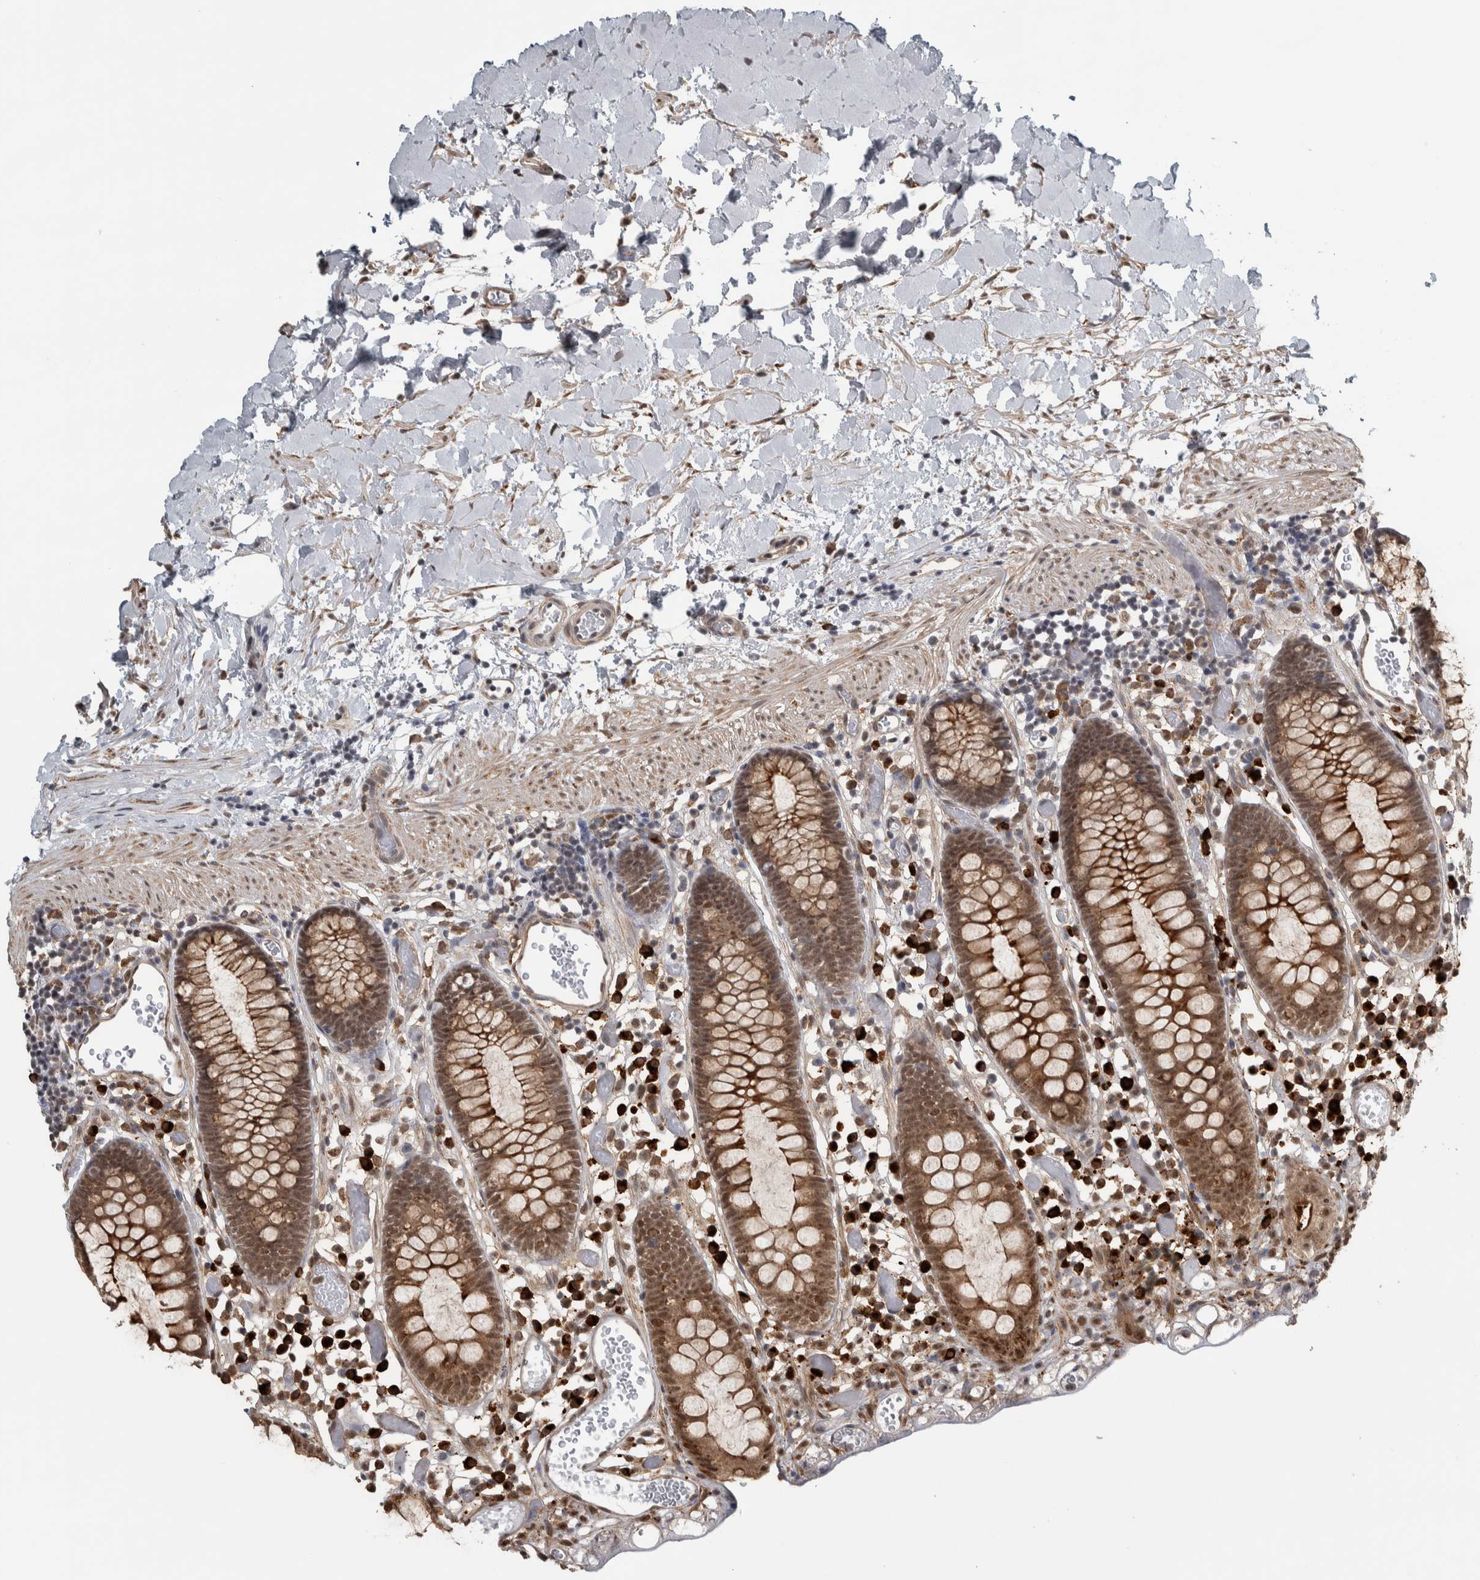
{"staining": {"intensity": "moderate", "quantity": ">75%", "location": "cytoplasmic/membranous"}, "tissue": "colon", "cell_type": "Endothelial cells", "image_type": "normal", "snomed": [{"axis": "morphology", "description": "Normal tissue, NOS"}, {"axis": "topography", "description": "Colon"}], "caption": "This micrograph displays unremarkable colon stained with immunohistochemistry (IHC) to label a protein in brown. The cytoplasmic/membranous of endothelial cells show moderate positivity for the protein. Nuclei are counter-stained blue.", "gene": "DDX42", "patient": {"sex": "male", "age": 14}}